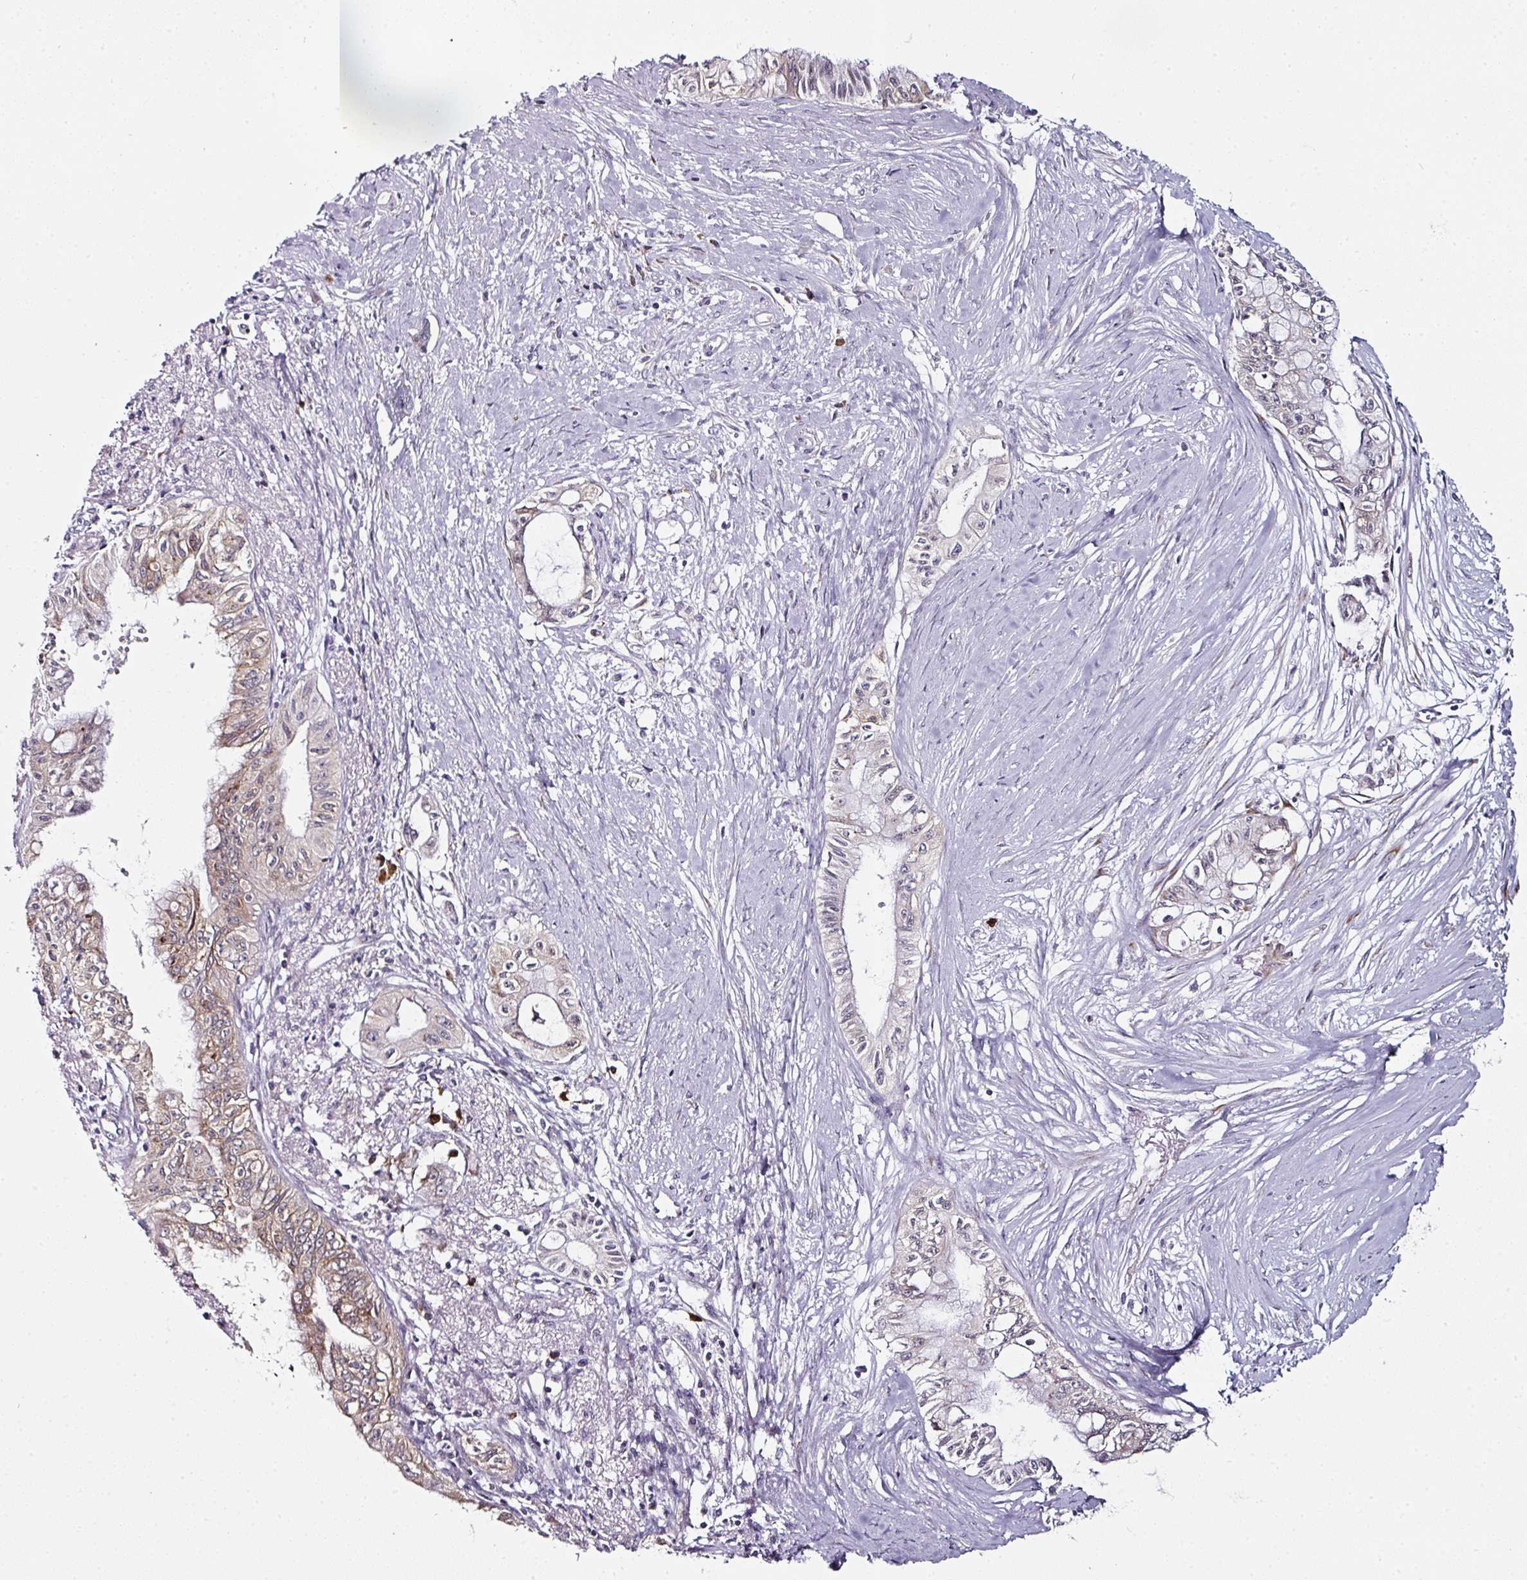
{"staining": {"intensity": "weak", "quantity": "25%-75%", "location": "cytoplasmic/membranous"}, "tissue": "pancreatic cancer", "cell_type": "Tumor cells", "image_type": "cancer", "snomed": [{"axis": "morphology", "description": "Adenocarcinoma, NOS"}, {"axis": "topography", "description": "Pancreas"}], "caption": "Immunohistochemical staining of human pancreatic cancer (adenocarcinoma) displays low levels of weak cytoplasmic/membranous positivity in about 25%-75% of tumor cells.", "gene": "APOLD1", "patient": {"sex": "male", "age": 71}}